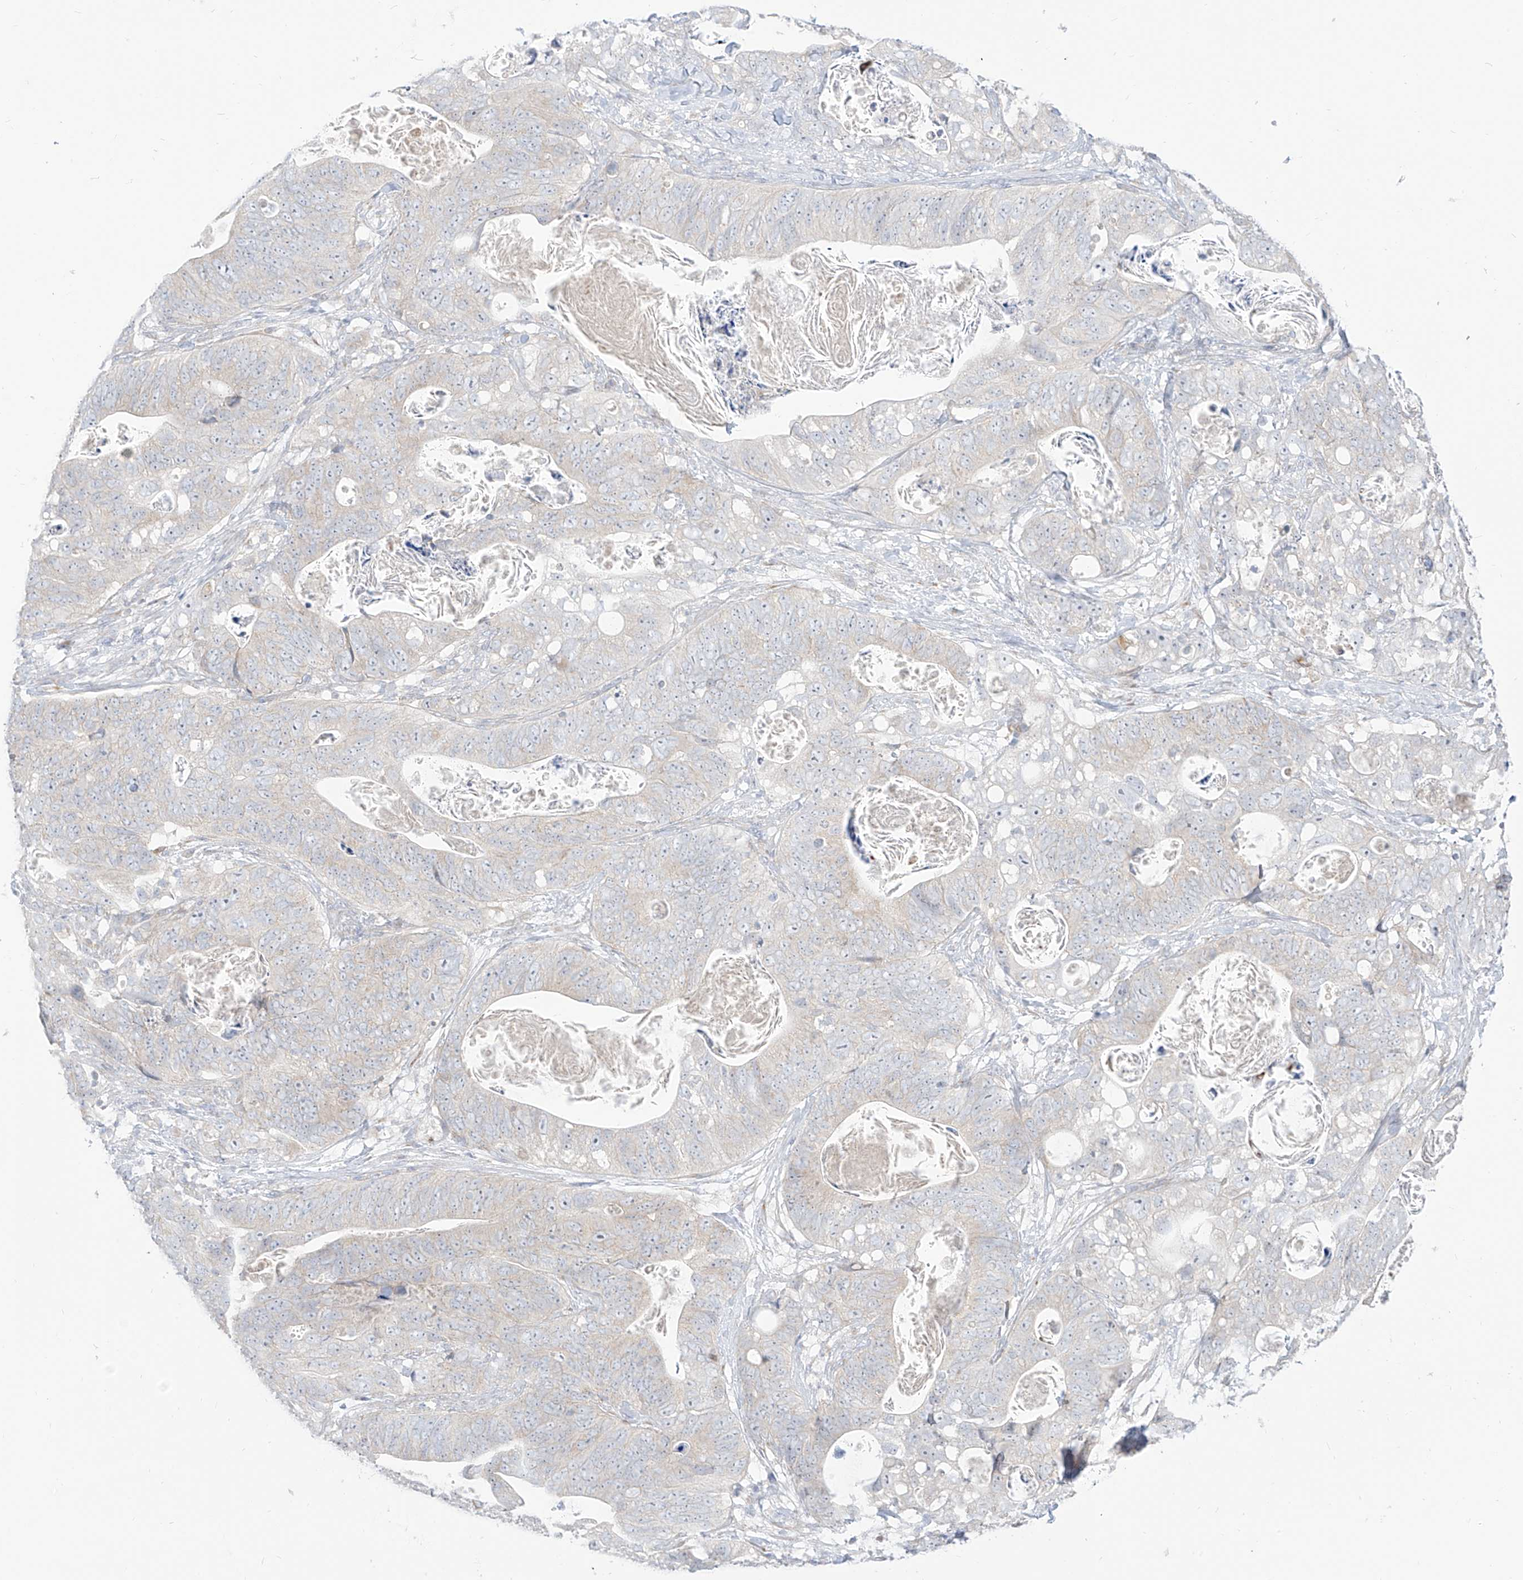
{"staining": {"intensity": "negative", "quantity": "none", "location": "none"}, "tissue": "stomach cancer", "cell_type": "Tumor cells", "image_type": "cancer", "snomed": [{"axis": "morphology", "description": "Normal tissue, NOS"}, {"axis": "morphology", "description": "Adenocarcinoma, NOS"}, {"axis": "topography", "description": "Stomach"}], "caption": "Tumor cells show no significant expression in adenocarcinoma (stomach).", "gene": "SYTL3", "patient": {"sex": "female", "age": 89}}